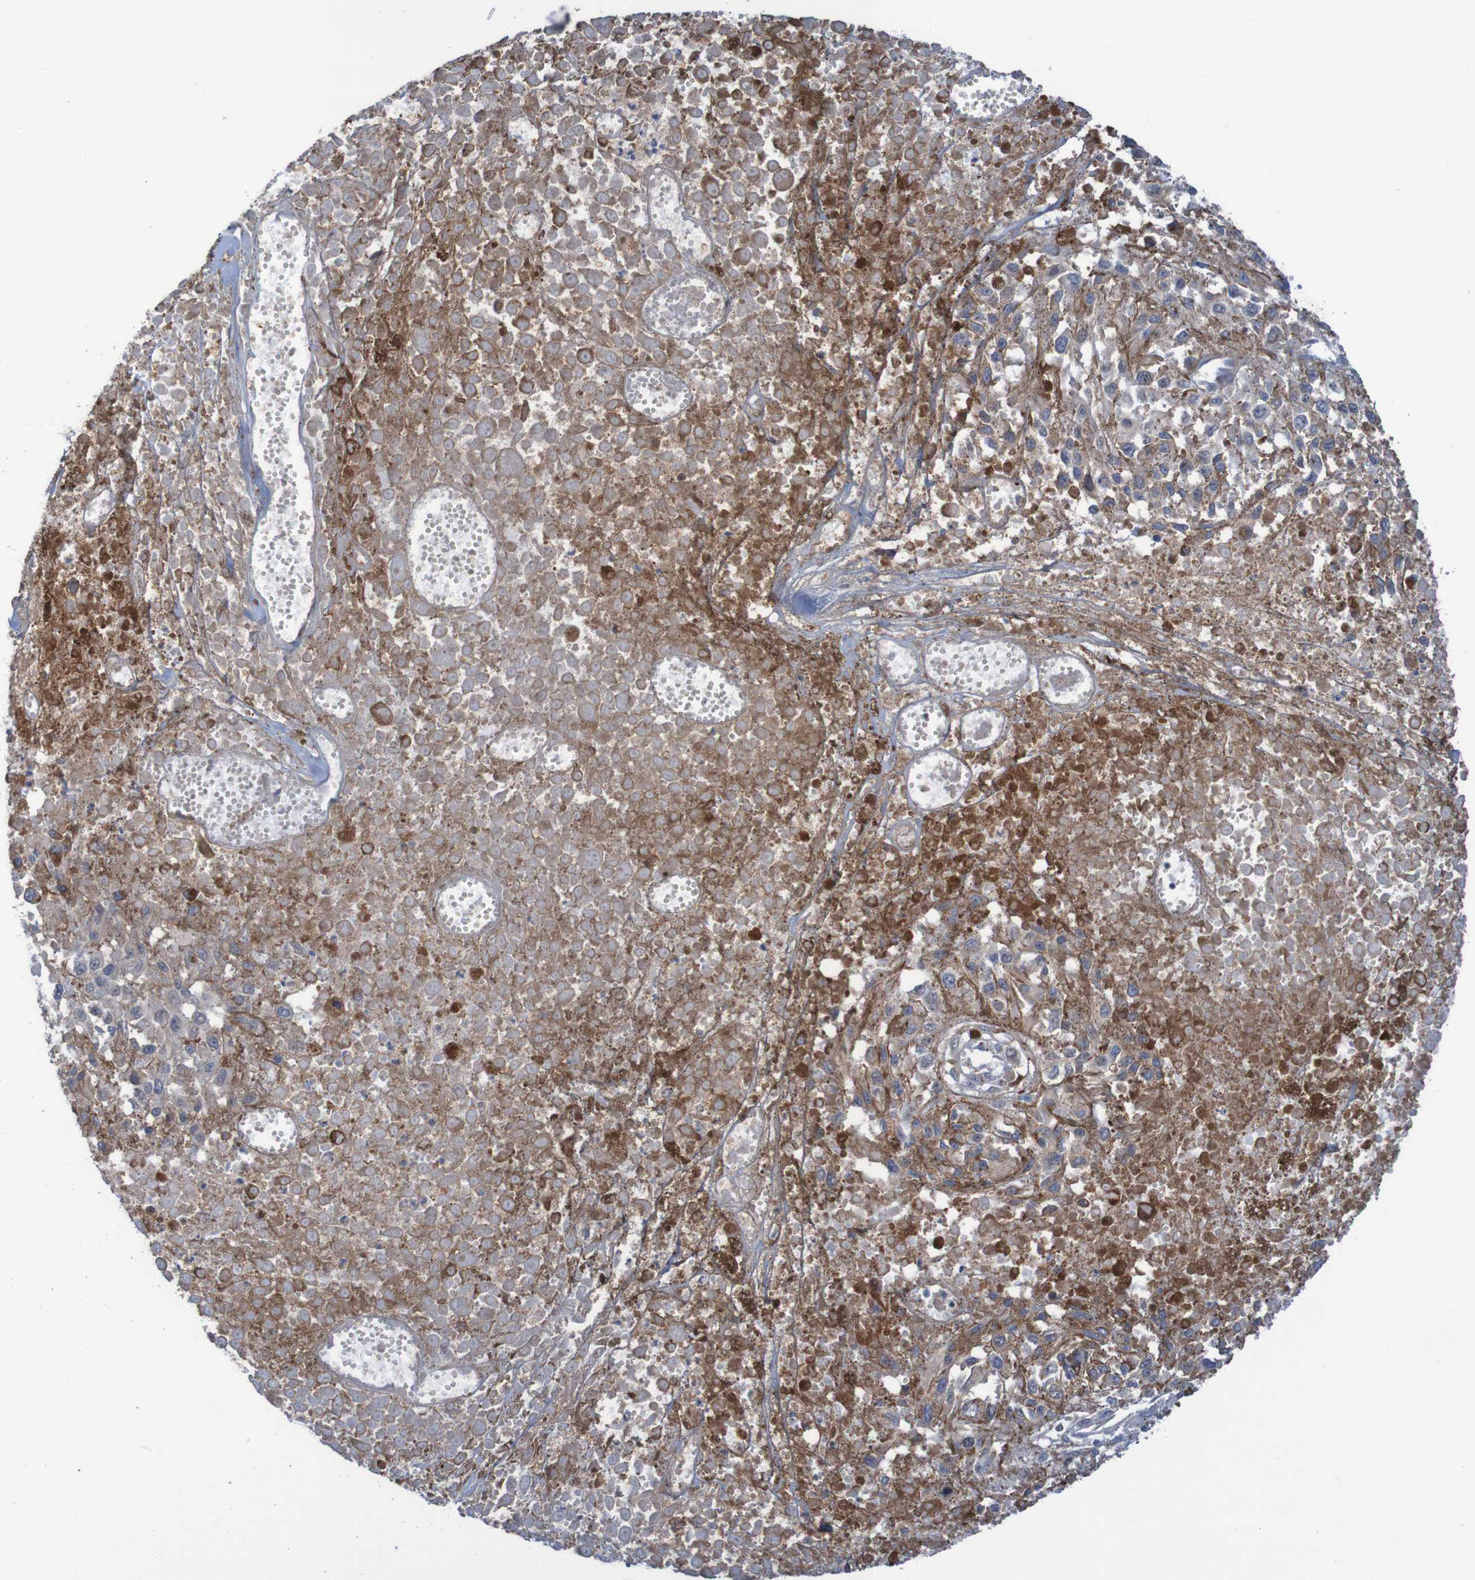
{"staining": {"intensity": "moderate", "quantity": ">75%", "location": "cytoplasmic/membranous"}, "tissue": "melanoma", "cell_type": "Tumor cells", "image_type": "cancer", "snomed": [{"axis": "morphology", "description": "Malignant melanoma, Metastatic site"}, {"axis": "topography", "description": "Lymph node"}], "caption": "A brown stain highlights moderate cytoplasmic/membranous expression of a protein in melanoma tumor cells. The staining was performed using DAB, with brown indicating positive protein expression. Nuclei are stained blue with hematoxylin.", "gene": "PDGFB", "patient": {"sex": "male", "age": 59}}